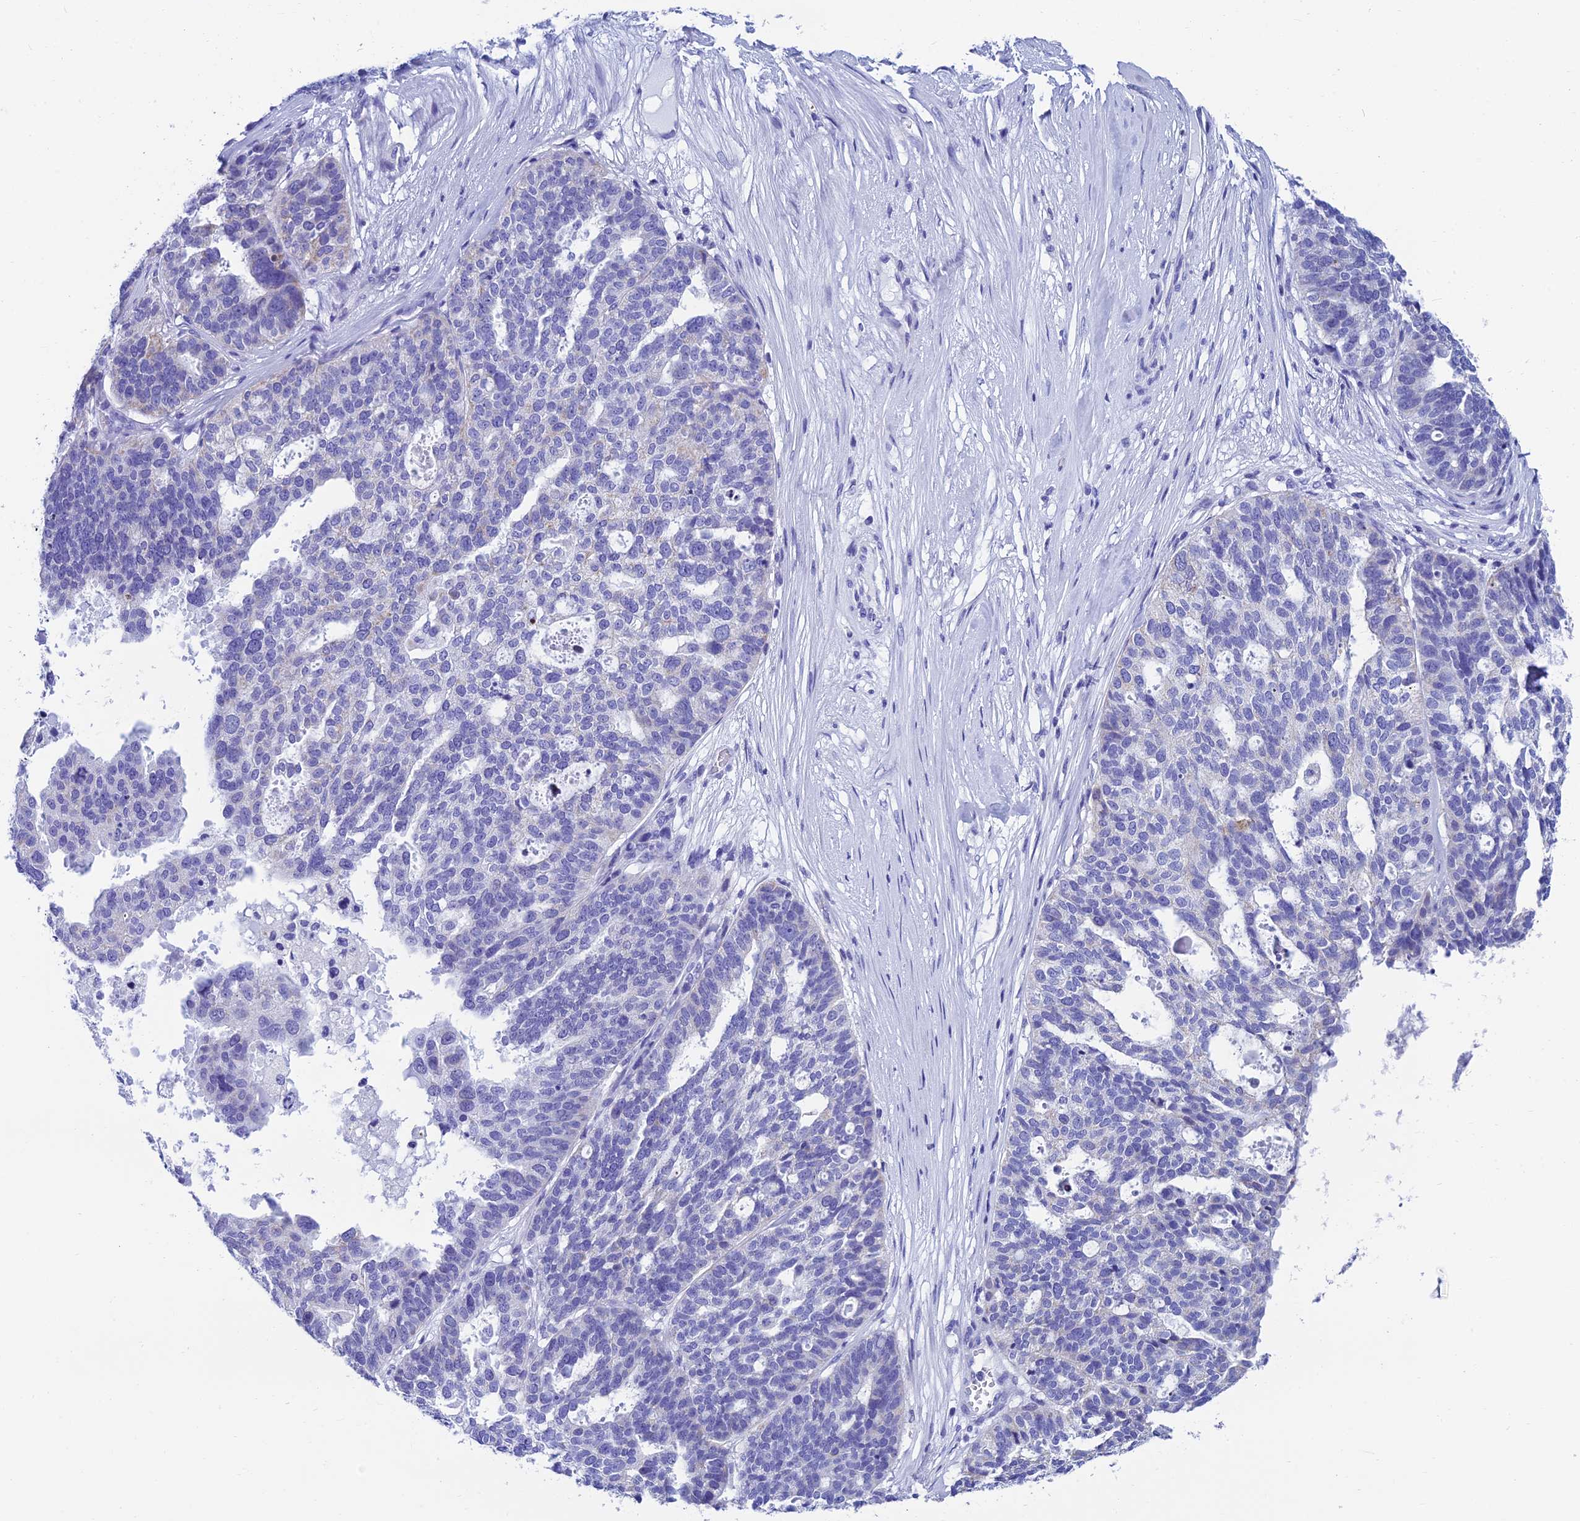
{"staining": {"intensity": "negative", "quantity": "none", "location": "none"}, "tissue": "ovarian cancer", "cell_type": "Tumor cells", "image_type": "cancer", "snomed": [{"axis": "morphology", "description": "Cystadenocarcinoma, serous, NOS"}, {"axis": "topography", "description": "Ovary"}], "caption": "Ovarian serous cystadenocarcinoma was stained to show a protein in brown. There is no significant expression in tumor cells. (Immunohistochemistry, brightfield microscopy, high magnification).", "gene": "REEP4", "patient": {"sex": "female", "age": 59}}